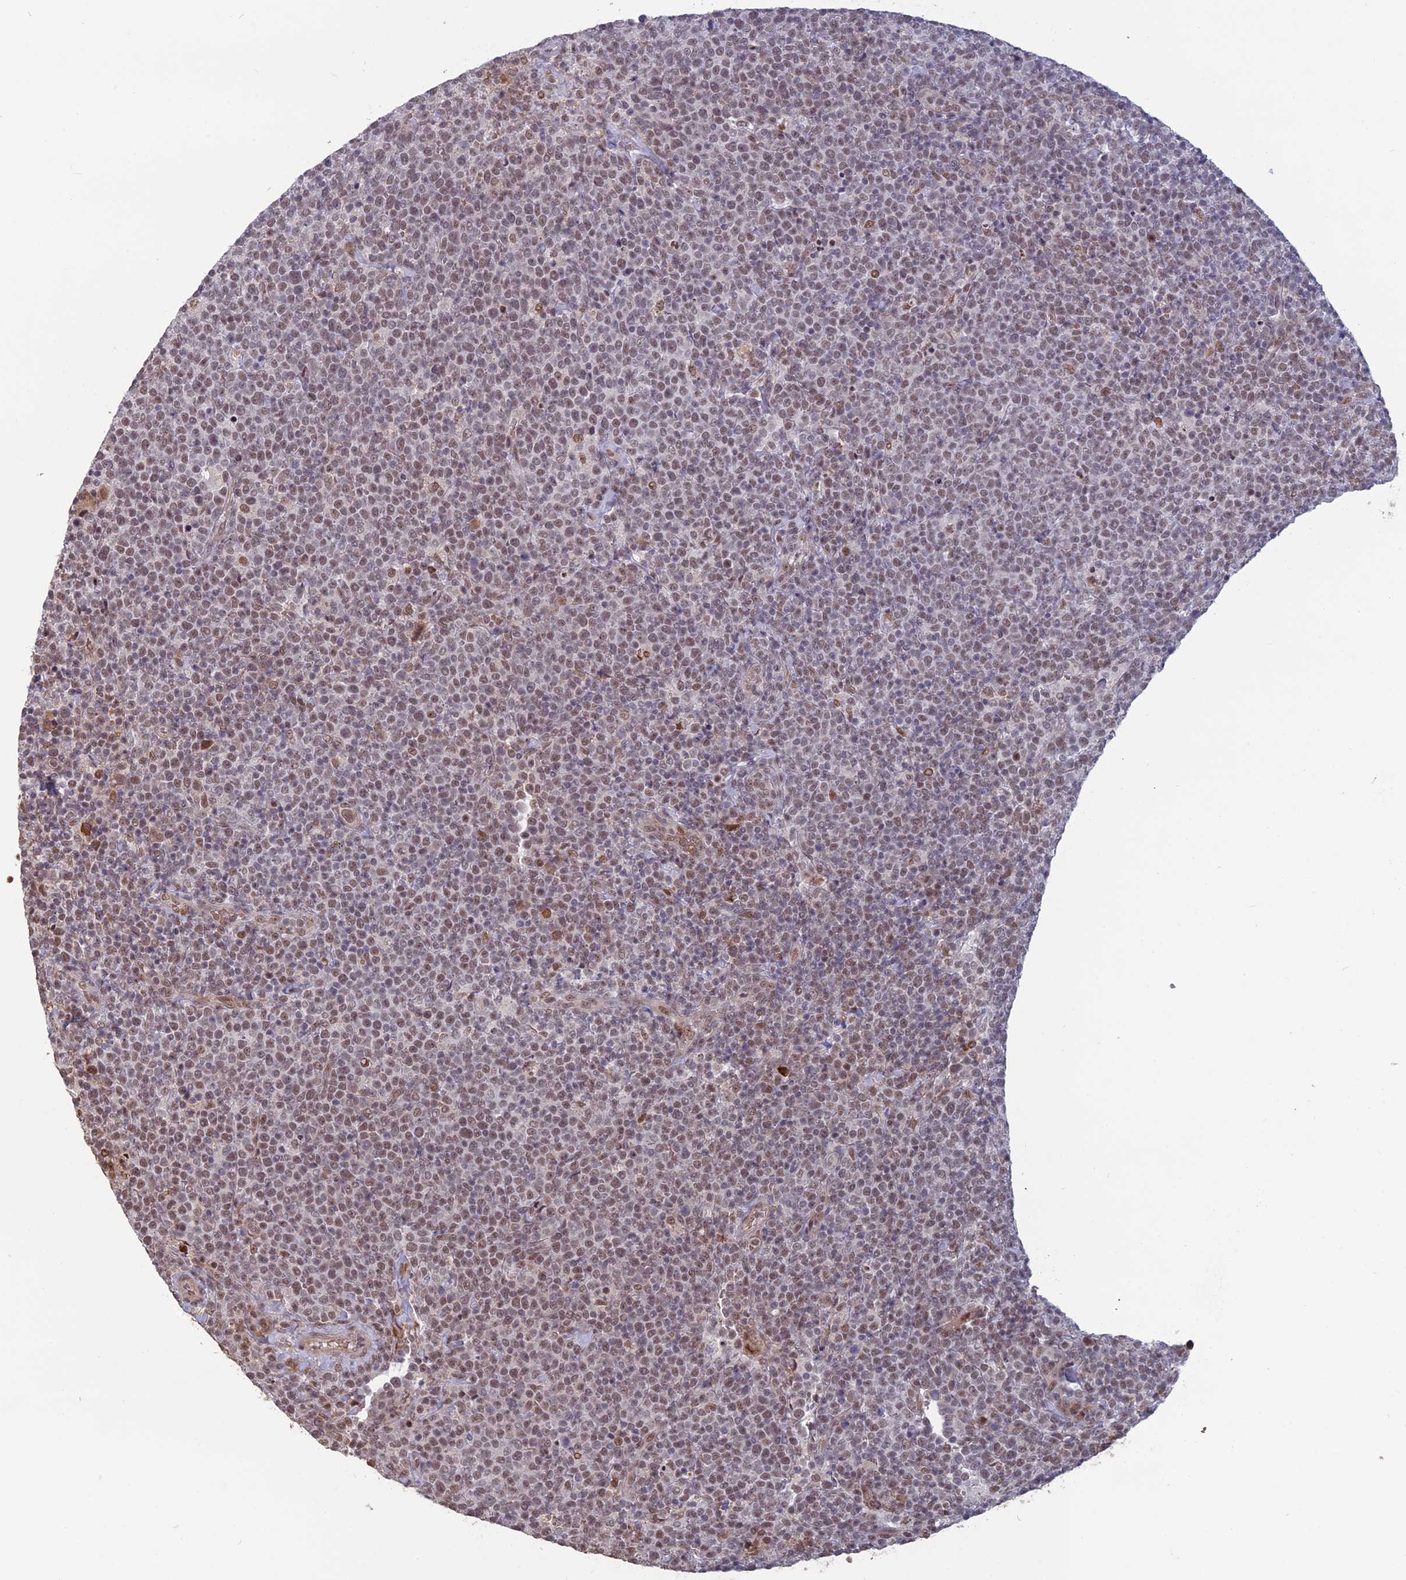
{"staining": {"intensity": "moderate", "quantity": ">75%", "location": "nuclear"}, "tissue": "lymphoma", "cell_type": "Tumor cells", "image_type": "cancer", "snomed": [{"axis": "morphology", "description": "Malignant lymphoma, non-Hodgkin's type, High grade"}, {"axis": "topography", "description": "Lymph node"}], "caption": "Malignant lymphoma, non-Hodgkin's type (high-grade) stained with IHC reveals moderate nuclear expression in about >75% of tumor cells.", "gene": "MFAP1", "patient": {"sex": "male", "age": 61}}